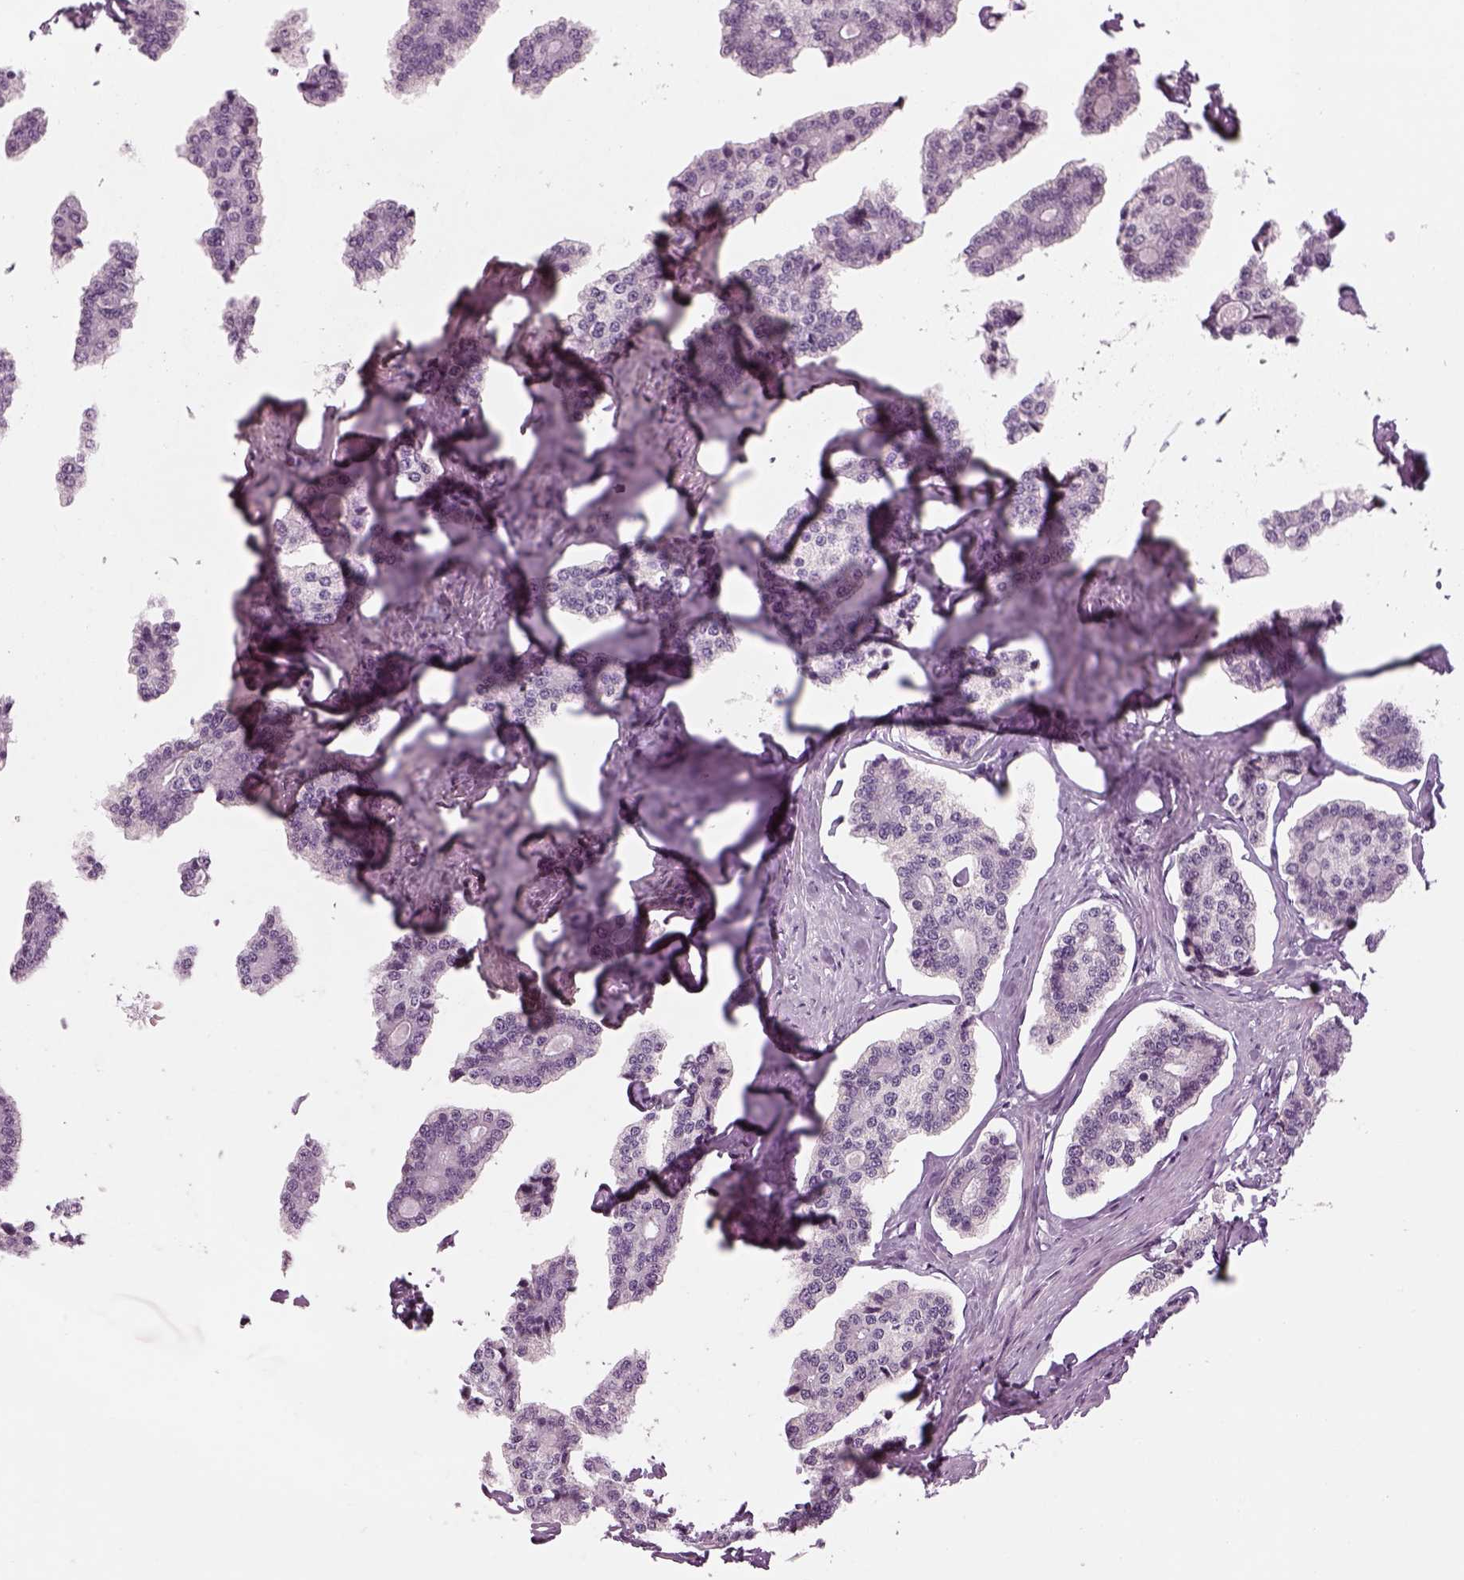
{"staining": {"intensity": "negative", "quantity": "none", "location": "none"}, "tissue": "carcinoid", "cell_type": "Tumor cells", "image_type": "cancer", "snomed": [{"axis": "morphology", "description": "Carcinoid, malignant, NOS"}, {"axis": "topography", "description": "Small intestine"}], "caption": "High power microscopy micrograph of an immunohistochemistry (IHC) photomicrograph of malignant carcinoid, revealing no significant positivity in tumor cells. The staining was performed using DAB to visualize the protein expression in brown, while the nuclei were stained in blue with hematoxylin (Magnification: 20x).", "gene": "LRRIQ3", "patient": {"sex": "female", "age": 65}}